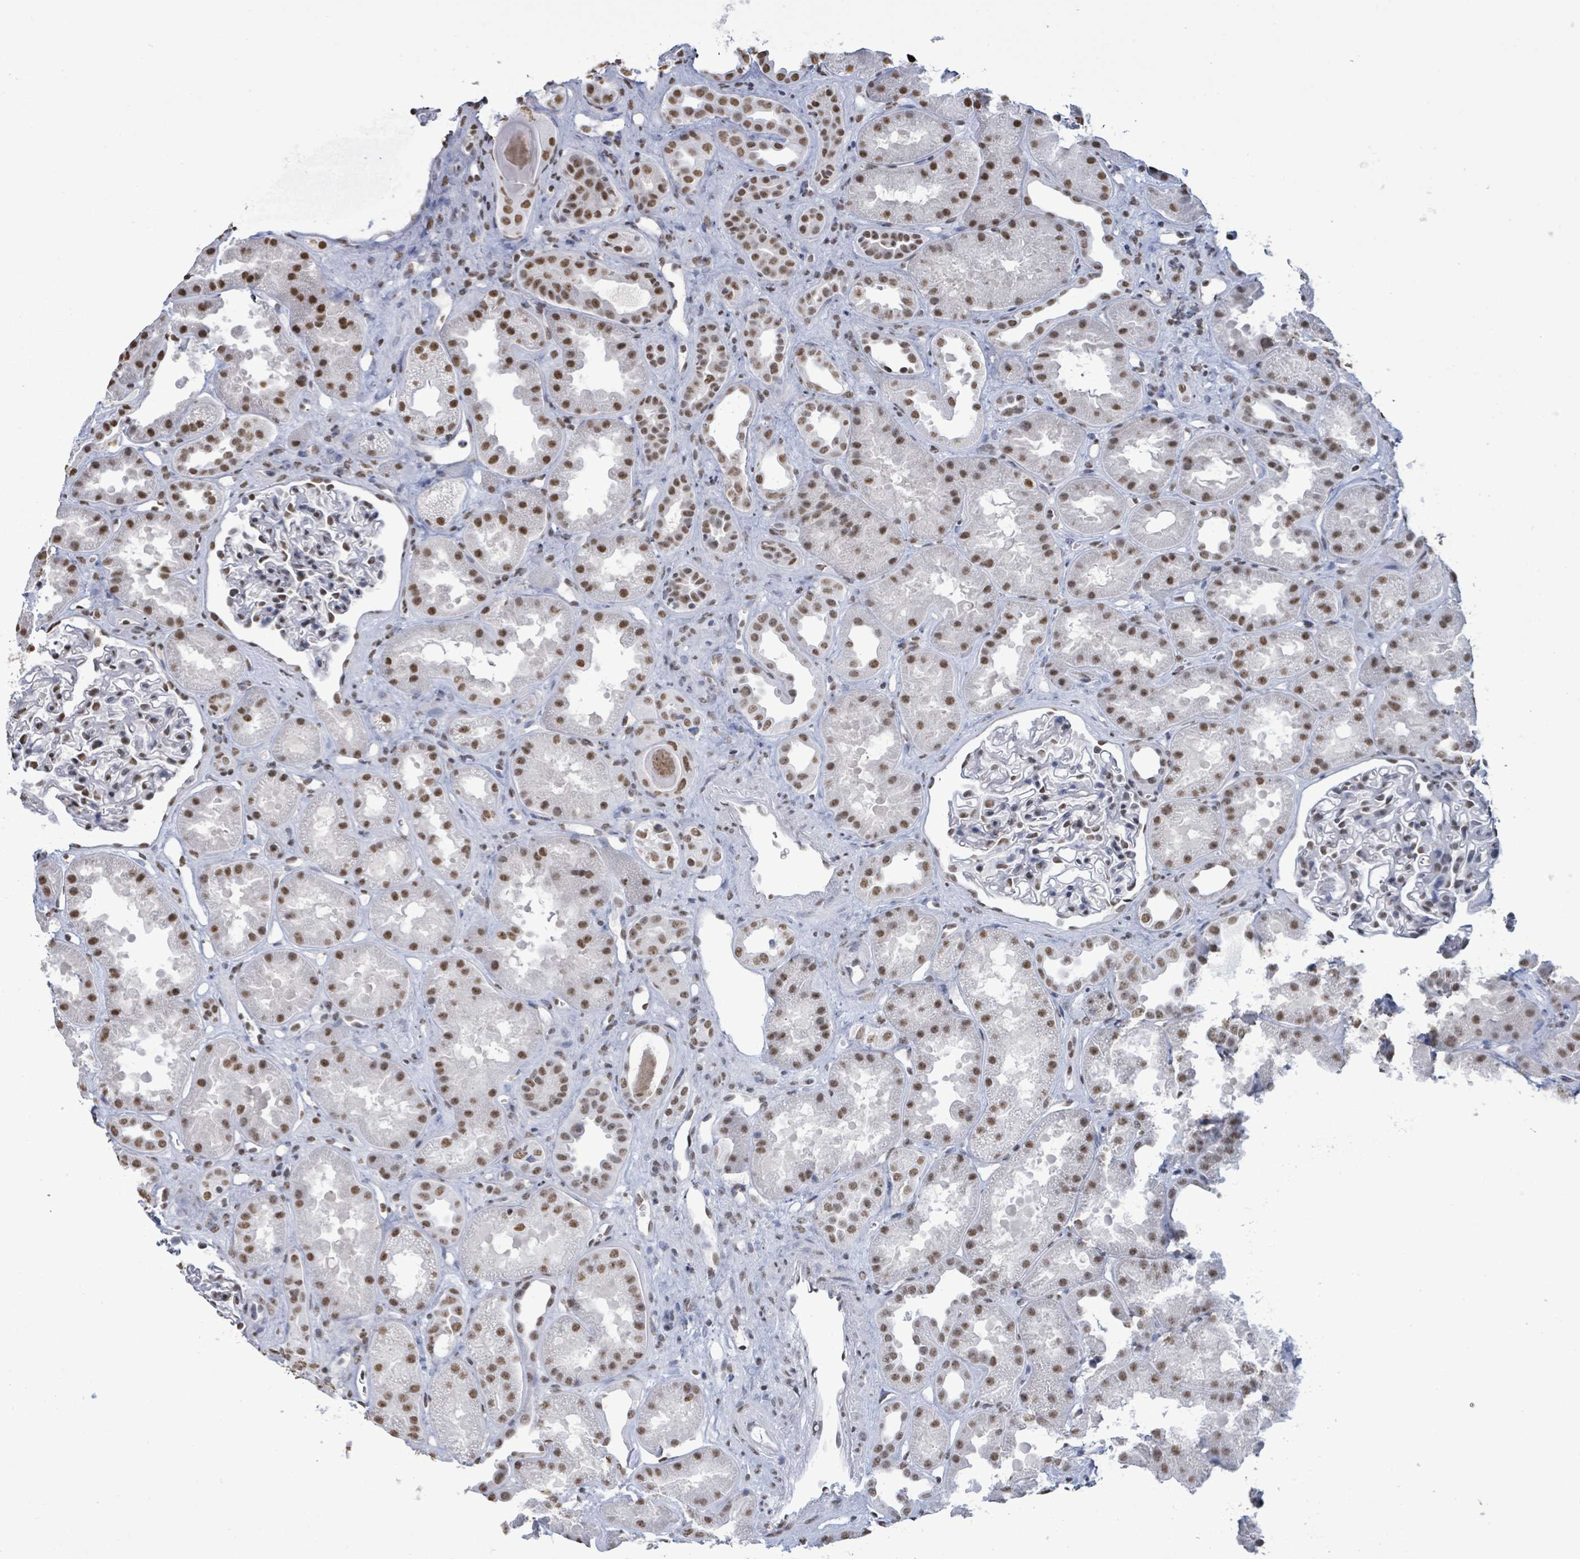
{"staining": {"intensity": "moderate", "quantity": "<25%", "location": "nuclear"}, "tissue": "kidney", "cell_type": "Cells in glomeruli", "image_type": "normal", "snomed": [{"axis": "morphology", "description": "Normal tissue, NOS"}, {"axis": "topography", "description": "Kidney"}], "caption": "Protein positivity by immunohistochemistry displays moderate nuclear staining in about <25% of cells in glomeruli in normal kidney. (IHC, brightfield microscopy, high magnification).", "gene": "SAMD14", "patient": {"sex": "male", "age": 61}}